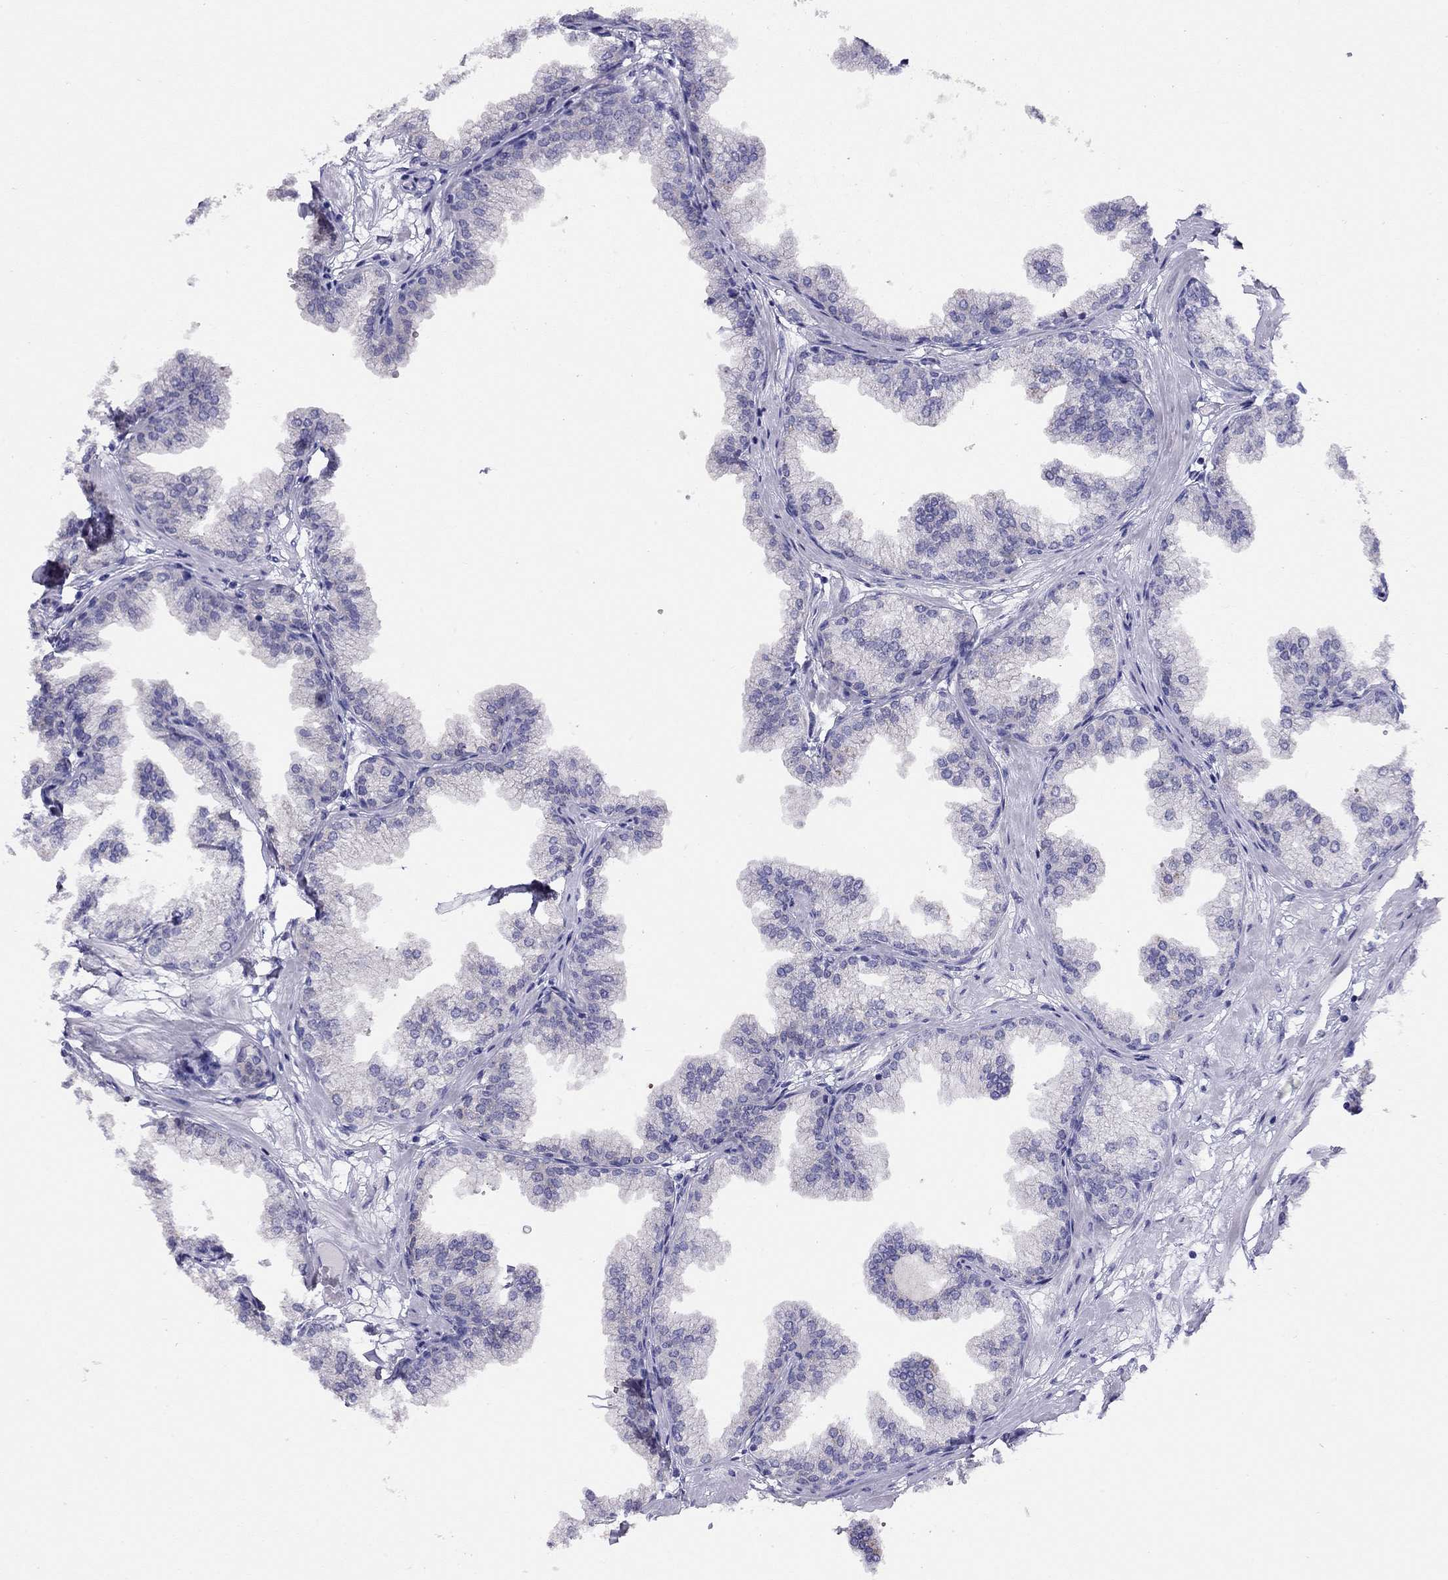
{"staining": {"intensity": "negative", "quantity": "none", "location": "none"}, "tissue": "prostate", "cell_type": "Glandular cells", "image_type": "normal", "snomed": [{"axis": "morphology", "description": "Normal tissue, NOS"}, {"axis": "topography", "description": "Prostate"}], "caption": "This is an immunohistochemistry (IHC) image of benign human prostate. There is no positivity in glandular cells.", "gene": "LRIT2", "patient": {"sex": "male", "age": 37}}